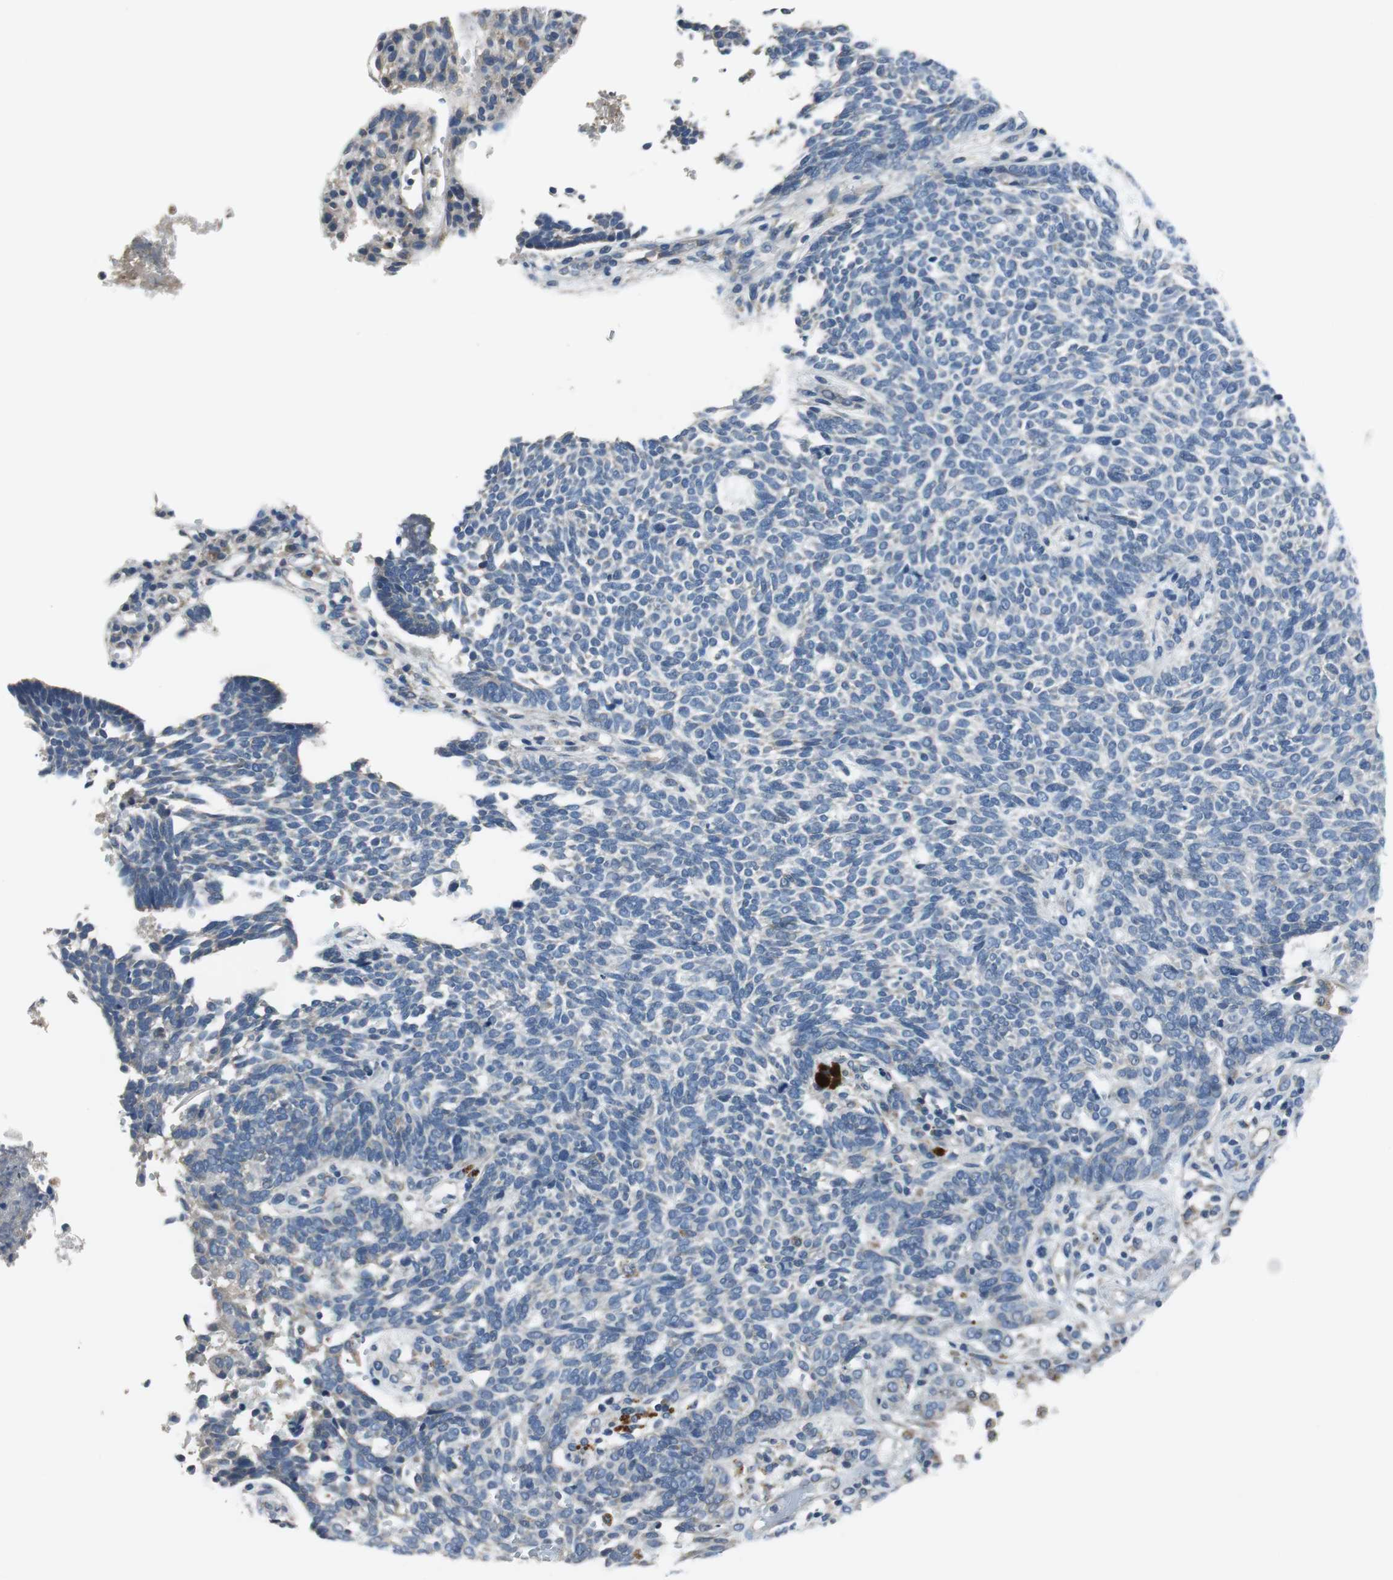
{"staining": {"intensity": "negative", "quantity": "none", "location": "none"}, "tissue": "skin cancer", "cell_type": "Tumor cells", "image_type": "cancer", "snomed": [{"axis": "morphology", "description": "Normal tissue, NOS"}, {"axis": "morphology", "description": "Basal cell carcinoma"}, {"axis": "topography", "description": "Skin"}], "caption": "There is no significant positivity in tumor cells of basal cell carcinoma (skin).", "gene": "MTIF2", "patient": {"sex": "male", "age": 87}}